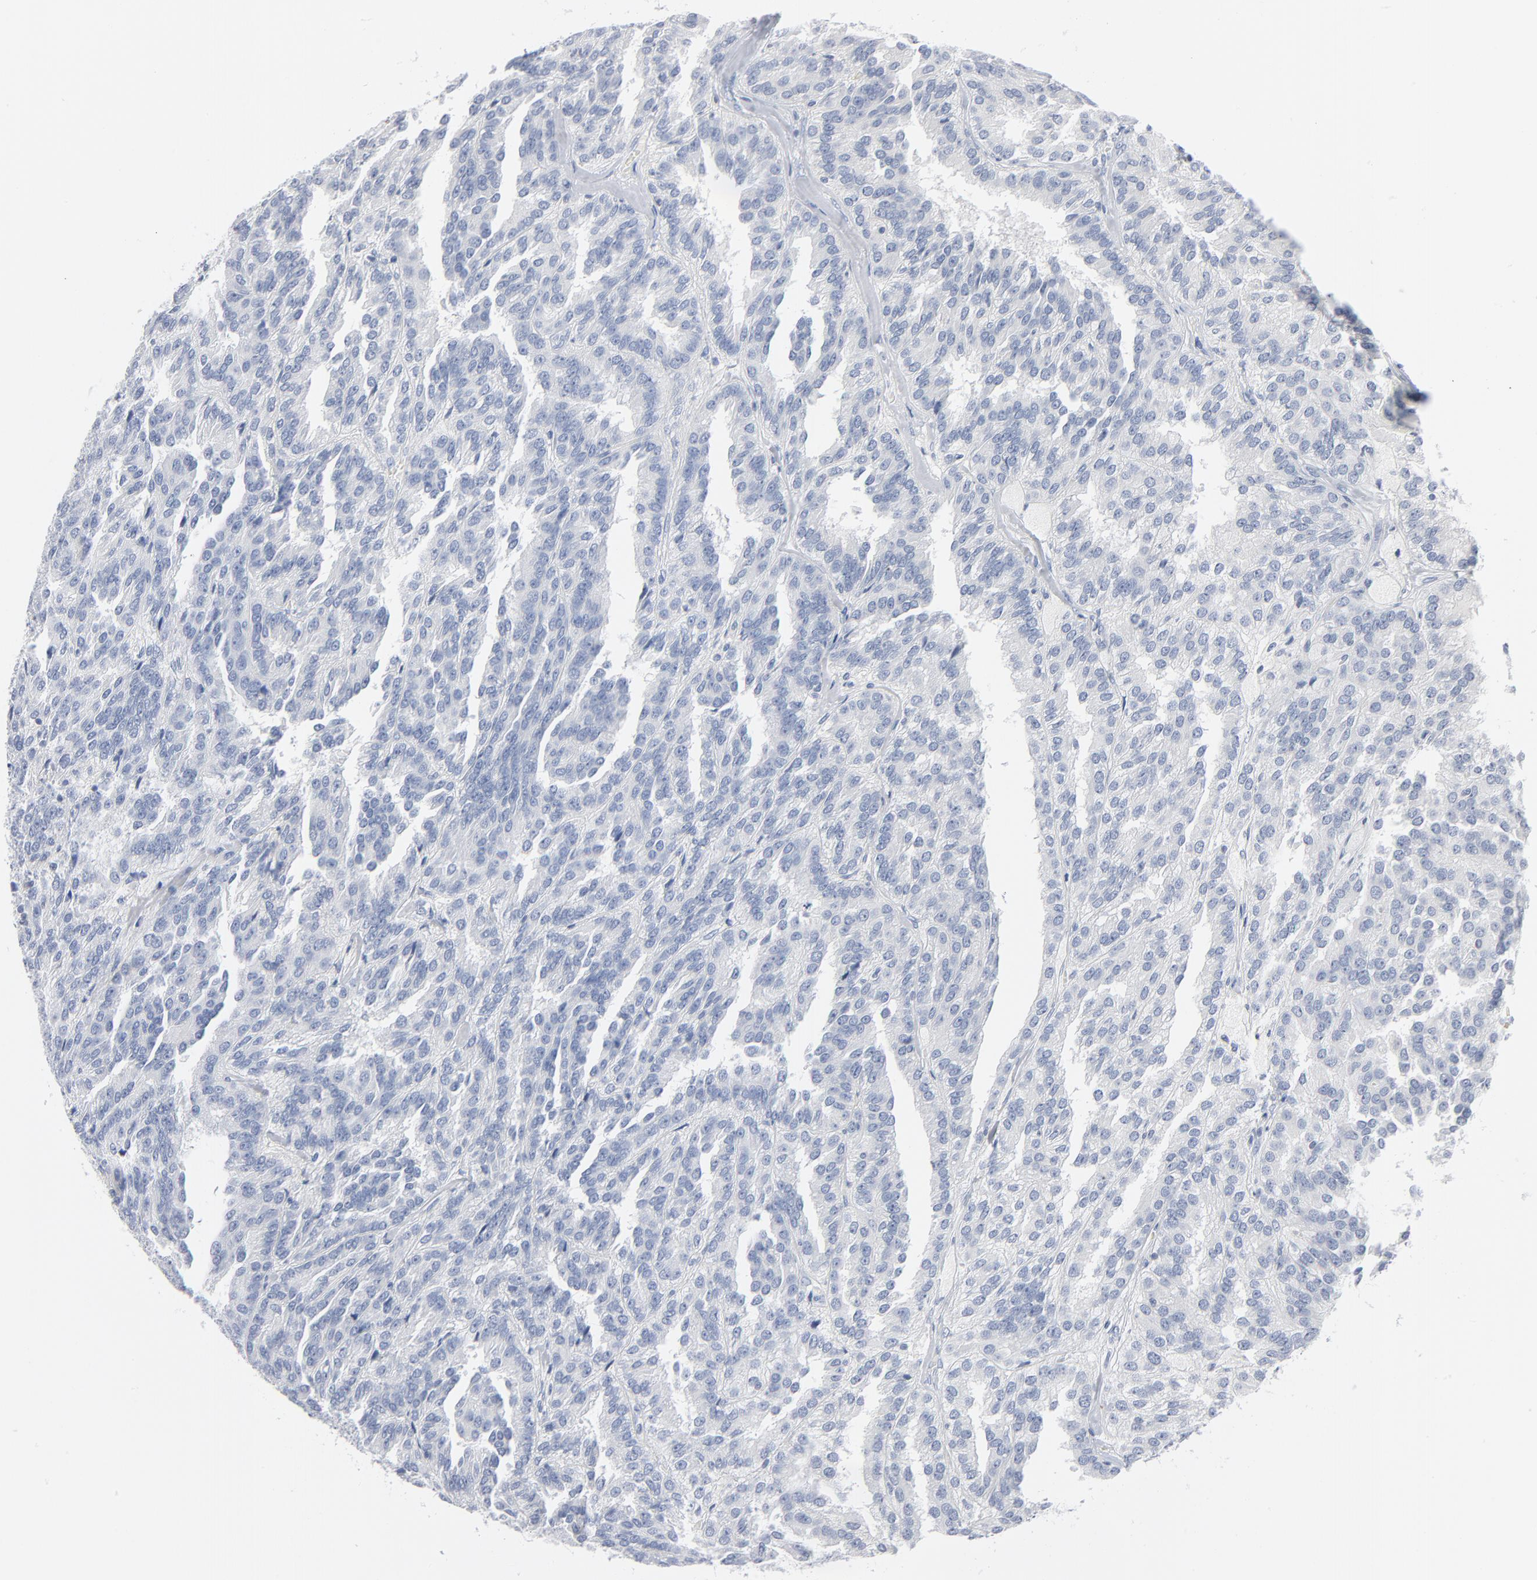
{"staining": {"intensity": "negative", "quantity": "none", "location": "none"}, "tissue": "renal cancer", "cell_type": "Tumor cells", "image_type": "cancer", "snomed": [{"axis": "morphology", "description": "Adenocarcinoma, NOS"}, {"axis": "topography", "description": "Kidney"}], "caption": "DAB (3,3'-diaminobenzidine) immunohistochemical staining of human renal cancer (adenocarcinoma) reveals no significant expression in tumor cells.", "gene": "PTK2B", "patient": {"sex": "male", "age": 46}}